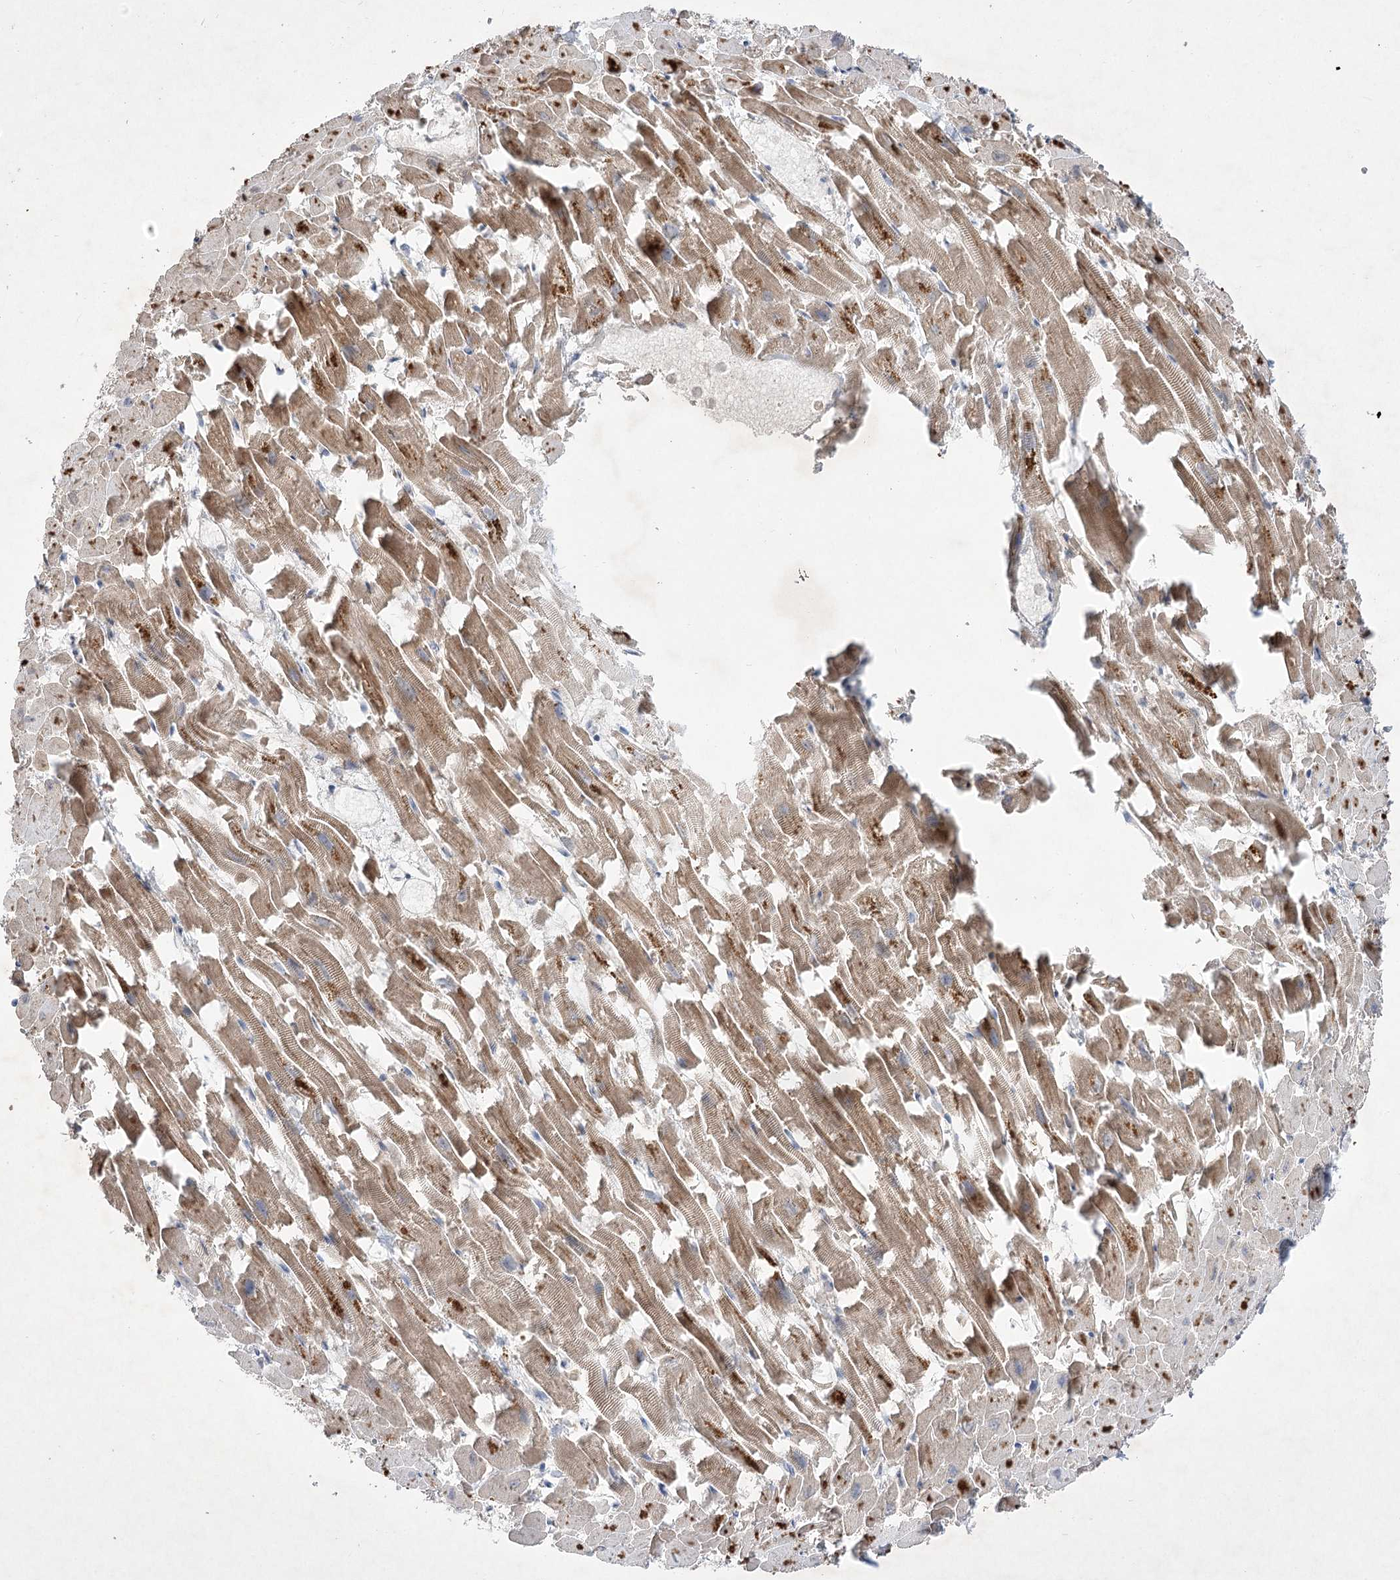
{"staining": {"intensity": "strong", "quantity": ">75%", "location": "cytoplasmic/membranous"}, "tissue": "heart muscle", "cell_type": "Cardiomyocytes", "image_type": "normal", "snomed": [{"axis": "morphology", "description": "Normal tissue, NOS"}, {"axis": "topography", "description": "Heart"}], "caption": "The immunohistochemical stain shows strong cytoplasmic/membranous expression in cardiomyocytes of unremarkable heart muscle. (IHC, brightfield microscopy, high magnification).", "gene": "HELT", "patient": {"sex": "female", "age": 64}}